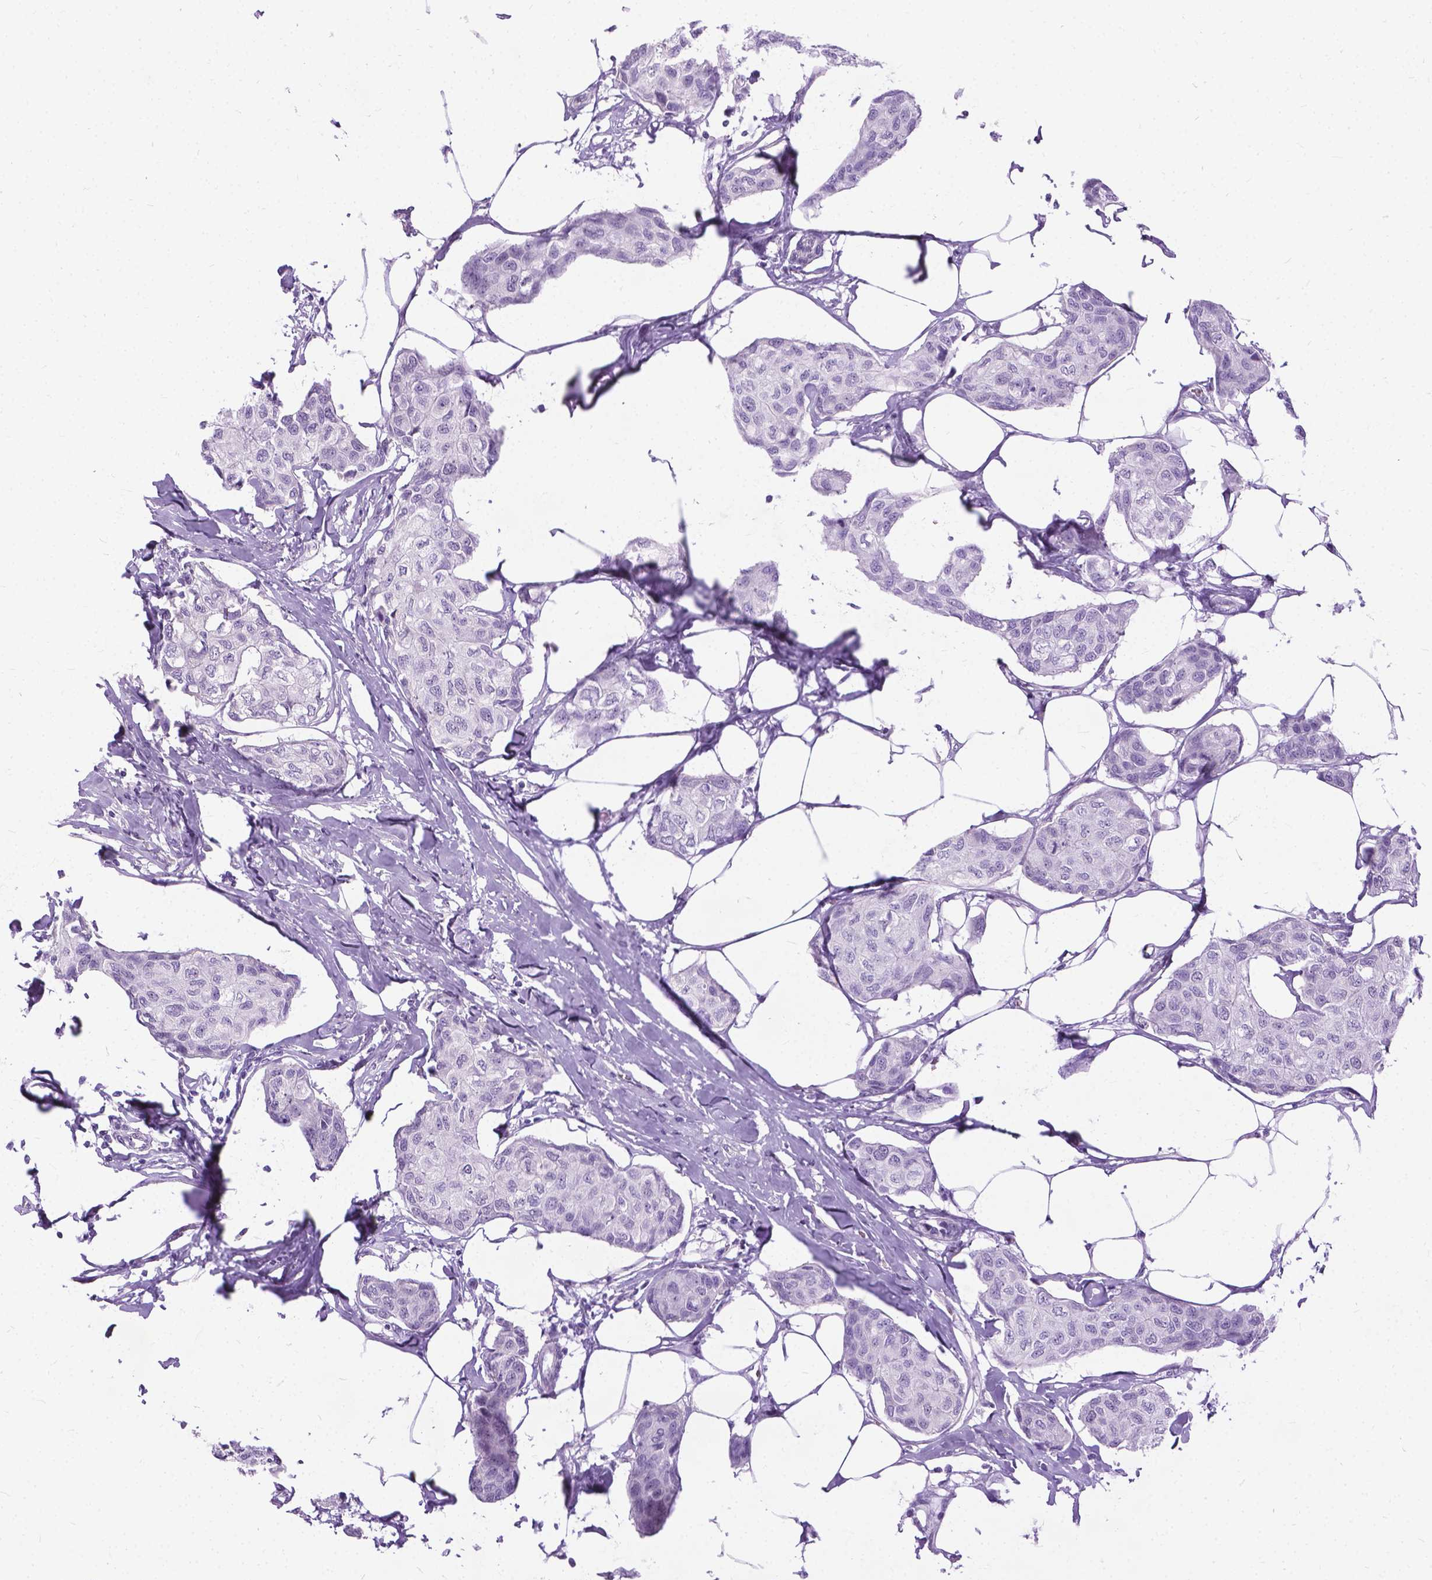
{"staining": {"intensity": "negative", "quantity": "none", "location": "none"}, "tissue": "breast cancer", "cell_type": "Tumor cells", "image_type": "cancer", "snomed": [{"axis": "morphology", "description": "Duct carcinoma"}, {"axis": "topography", "description": "Breast"}], "caption": "IHC of infiltrating ductal carcinoma (breast) shows no positivity in tumor cells. (DAB IHC visualized using brightfield microscopy, high magnification).", "gene": "PROB1", "patient": {"sex": "female", "age": 80}}